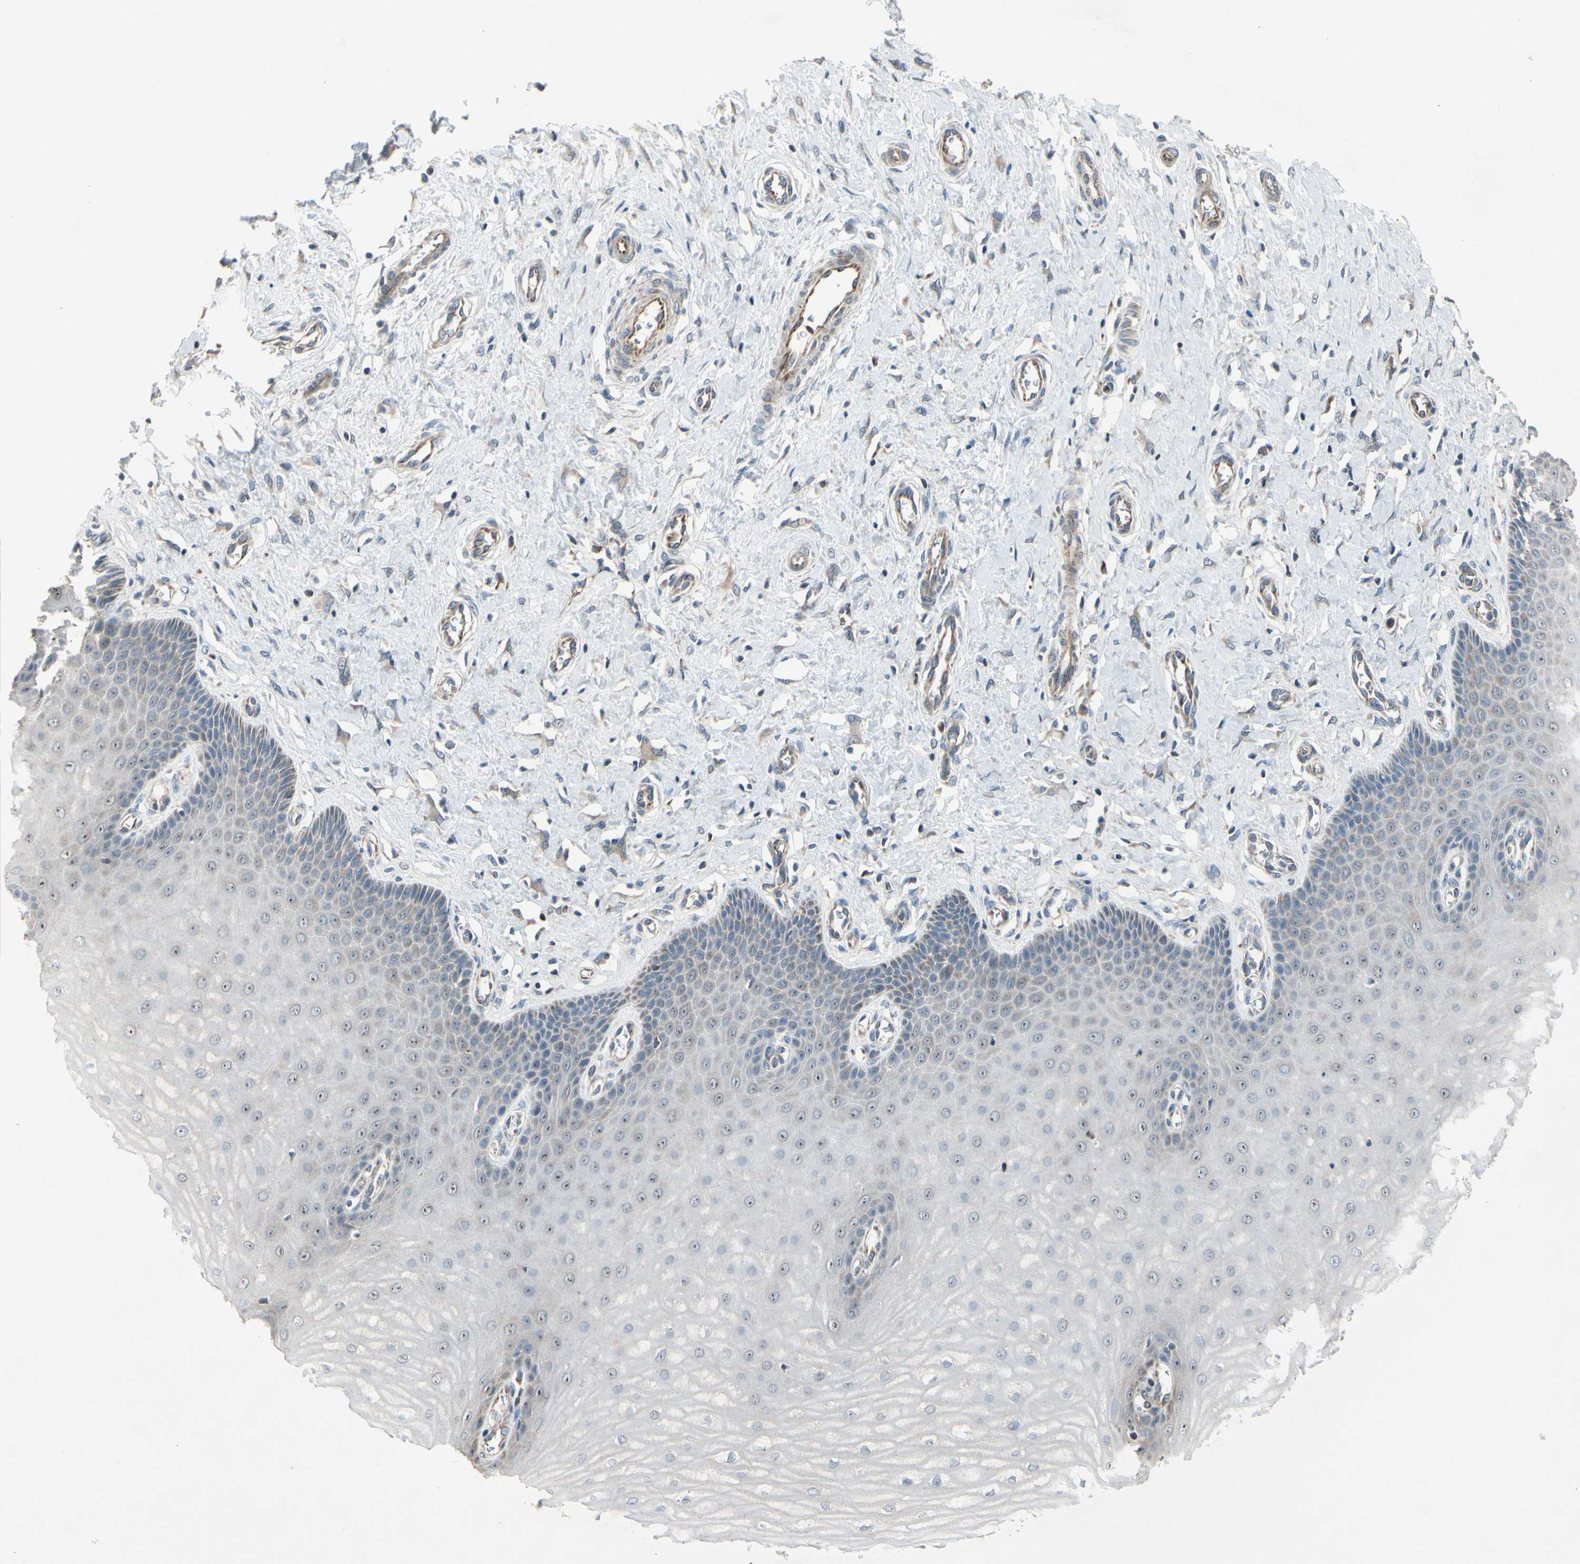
{"staining": {"intensity": "strong", "quantity": ">75%", "location": "cytoplasmic/membranous"}, "tissue": "cervix", "cell_type": "Glandular cells", "image_type": "normal", "snomed": [{"axis": "morphology", "description": "Normal tissue, NOS"}, {"axis": "topography", "description": "Cervix"}], "caption": "Approximately >75% of glandular cells in benign cervix exhibit strong cytoplasmic/membranous protein positivity as visualized by brown immunohistochemical staining.", "gene": "CPT1A", "patient": {"sex": "female", "age": 55}}